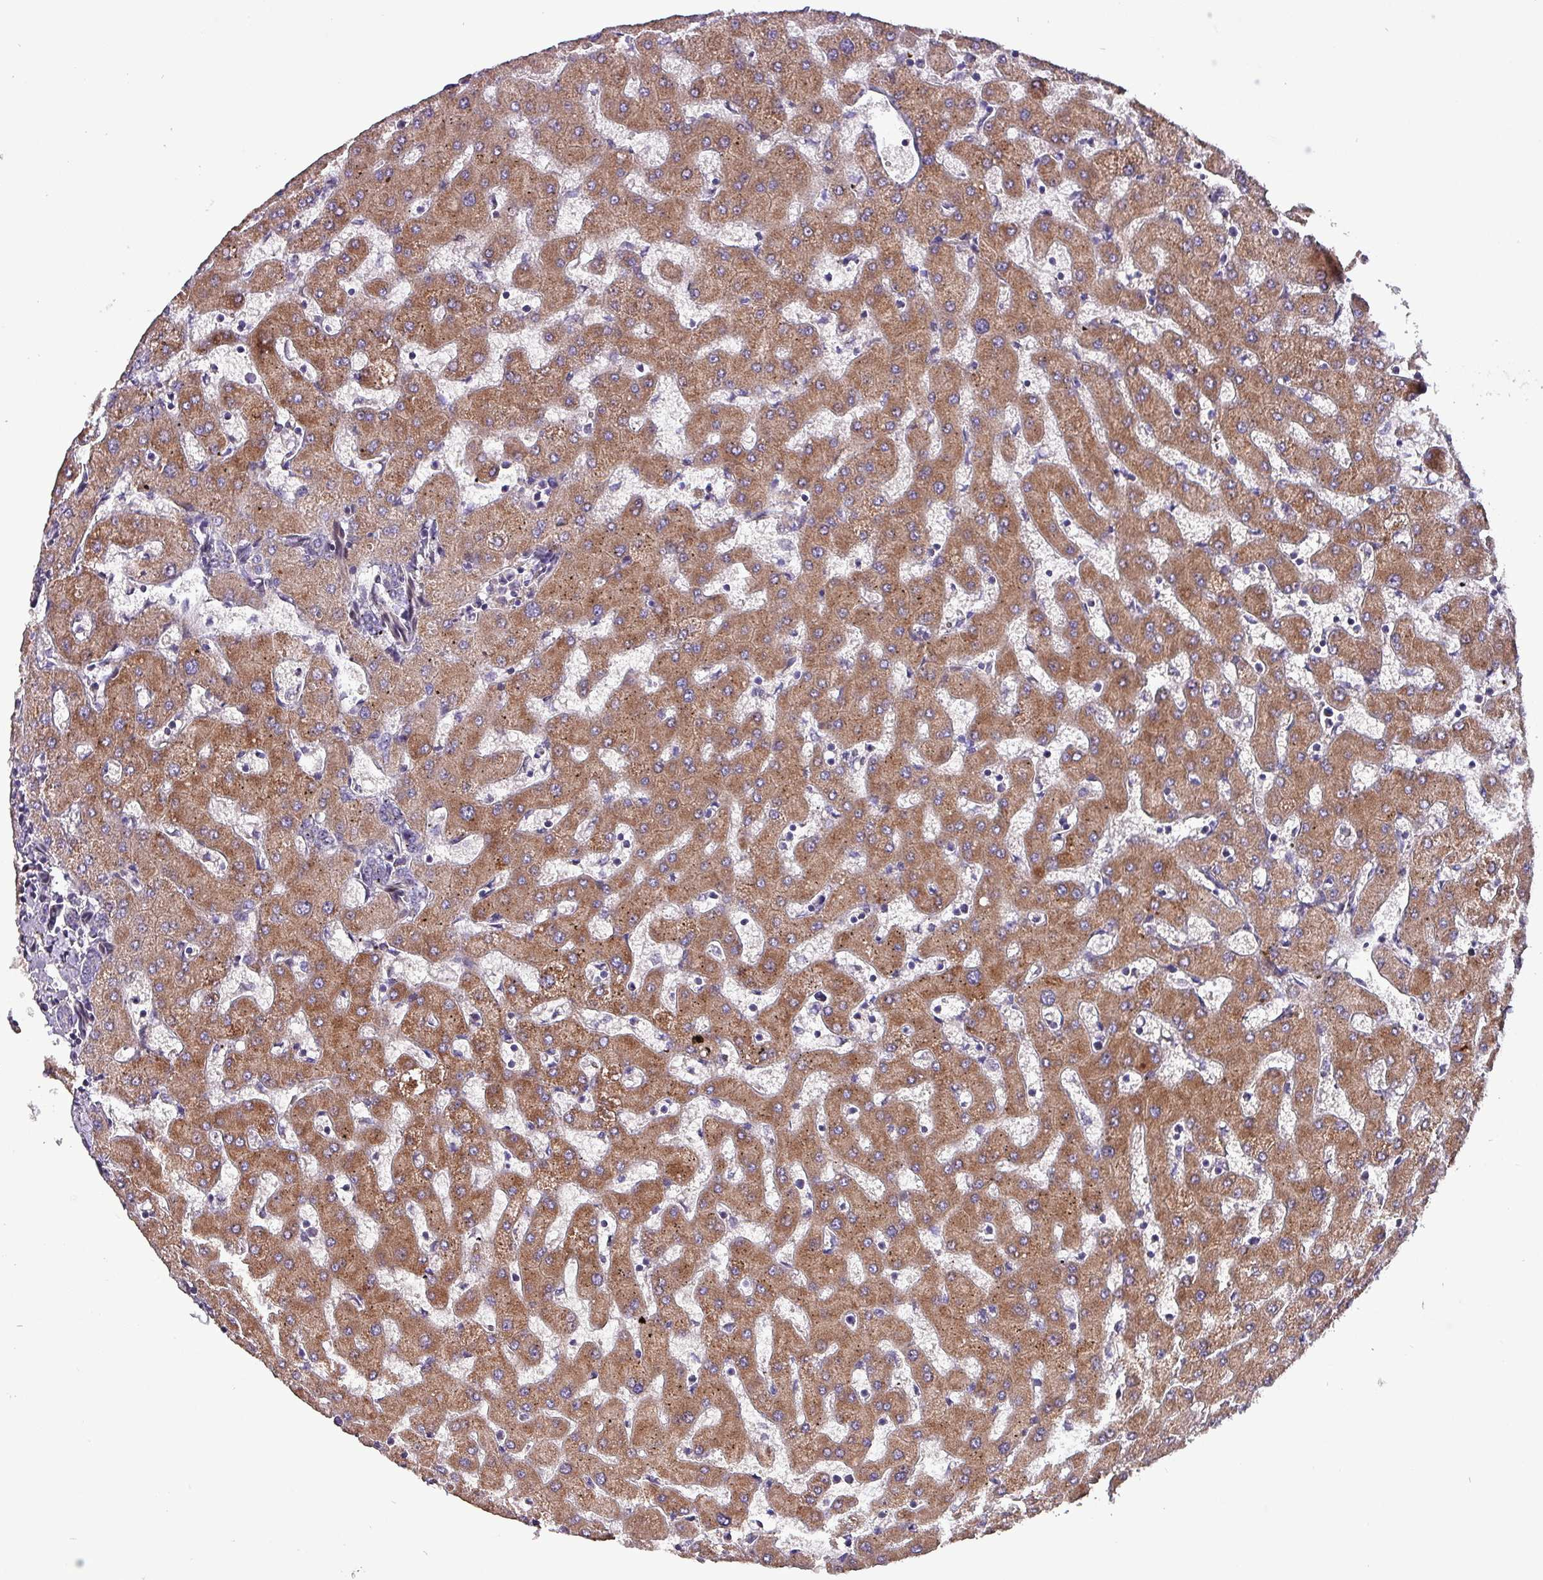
{"staining": {"intensity": "negative", "quantity": "none", "location": "none"}, "tissue": "liver", "cell_type": "Cholangiocytes", "image_type": "normal", "snomed": [{"axis": "morphology", "description": "Normal tissue, NOS"}, {"axis": "topography", "description": "Liver"}], "caption": "Cholangiocytes are negative for brown protein staining in normal liver.", "gene": "GRAPL", "patient": {"sex": "female", "age": 63}}